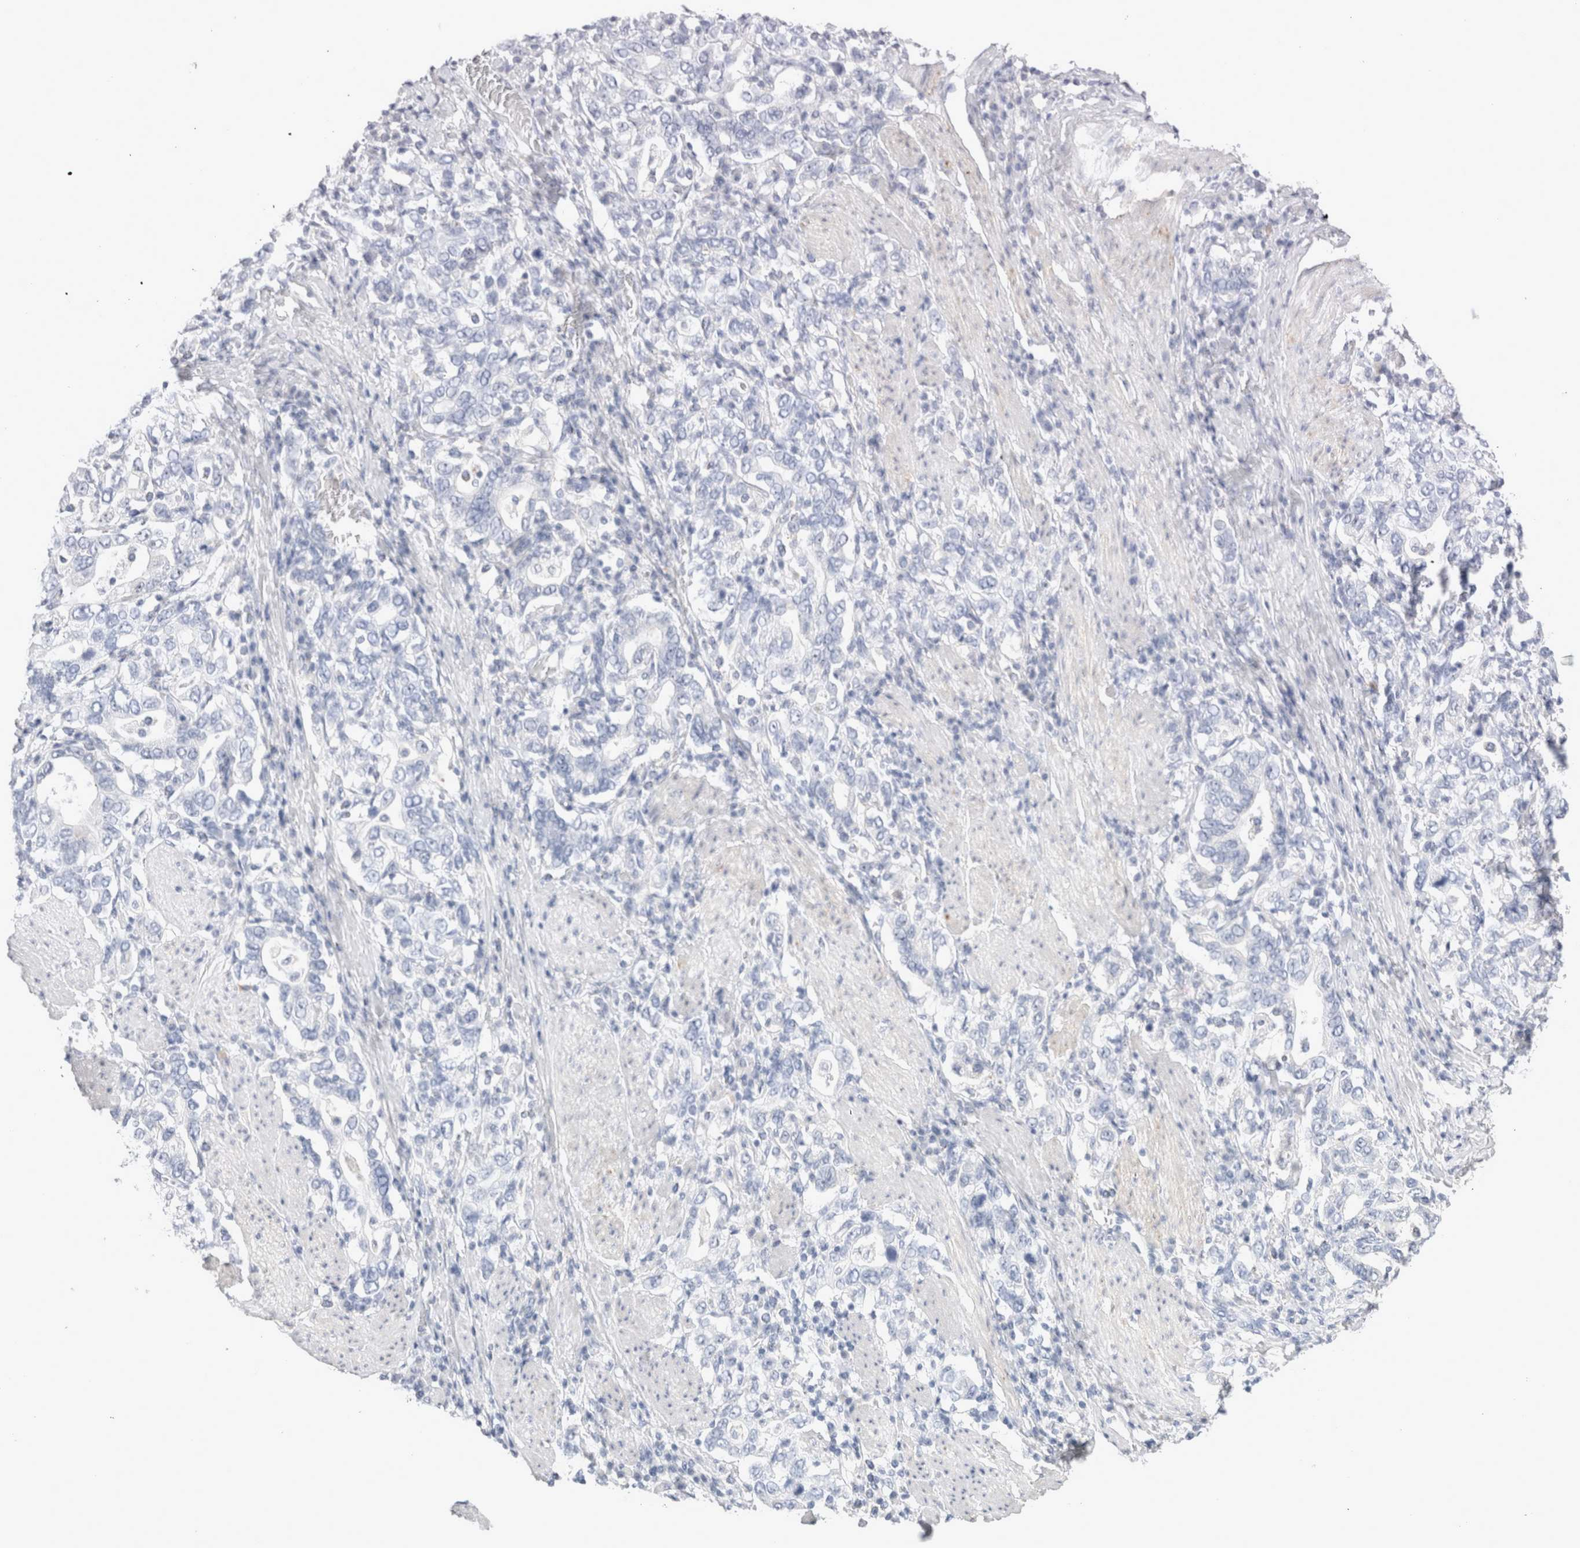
{"staining": {"intensity": "negative", "quantity": "none", "location": "none"}, "tissue": "stomach cancer", "cell_type": "Tumor cells", "image_type": "cancer", "snomed": [{"axis": "morphology", "description": "Adenocarcinoma, NOS"}, {"axis": "topography", "description": "Stomach, upper"}], "caption": "Tumor cells are negative for brown protein staining in stomach cancer.", "gene": "MUC15", "patient": {"sex": "male", "age": 62}}